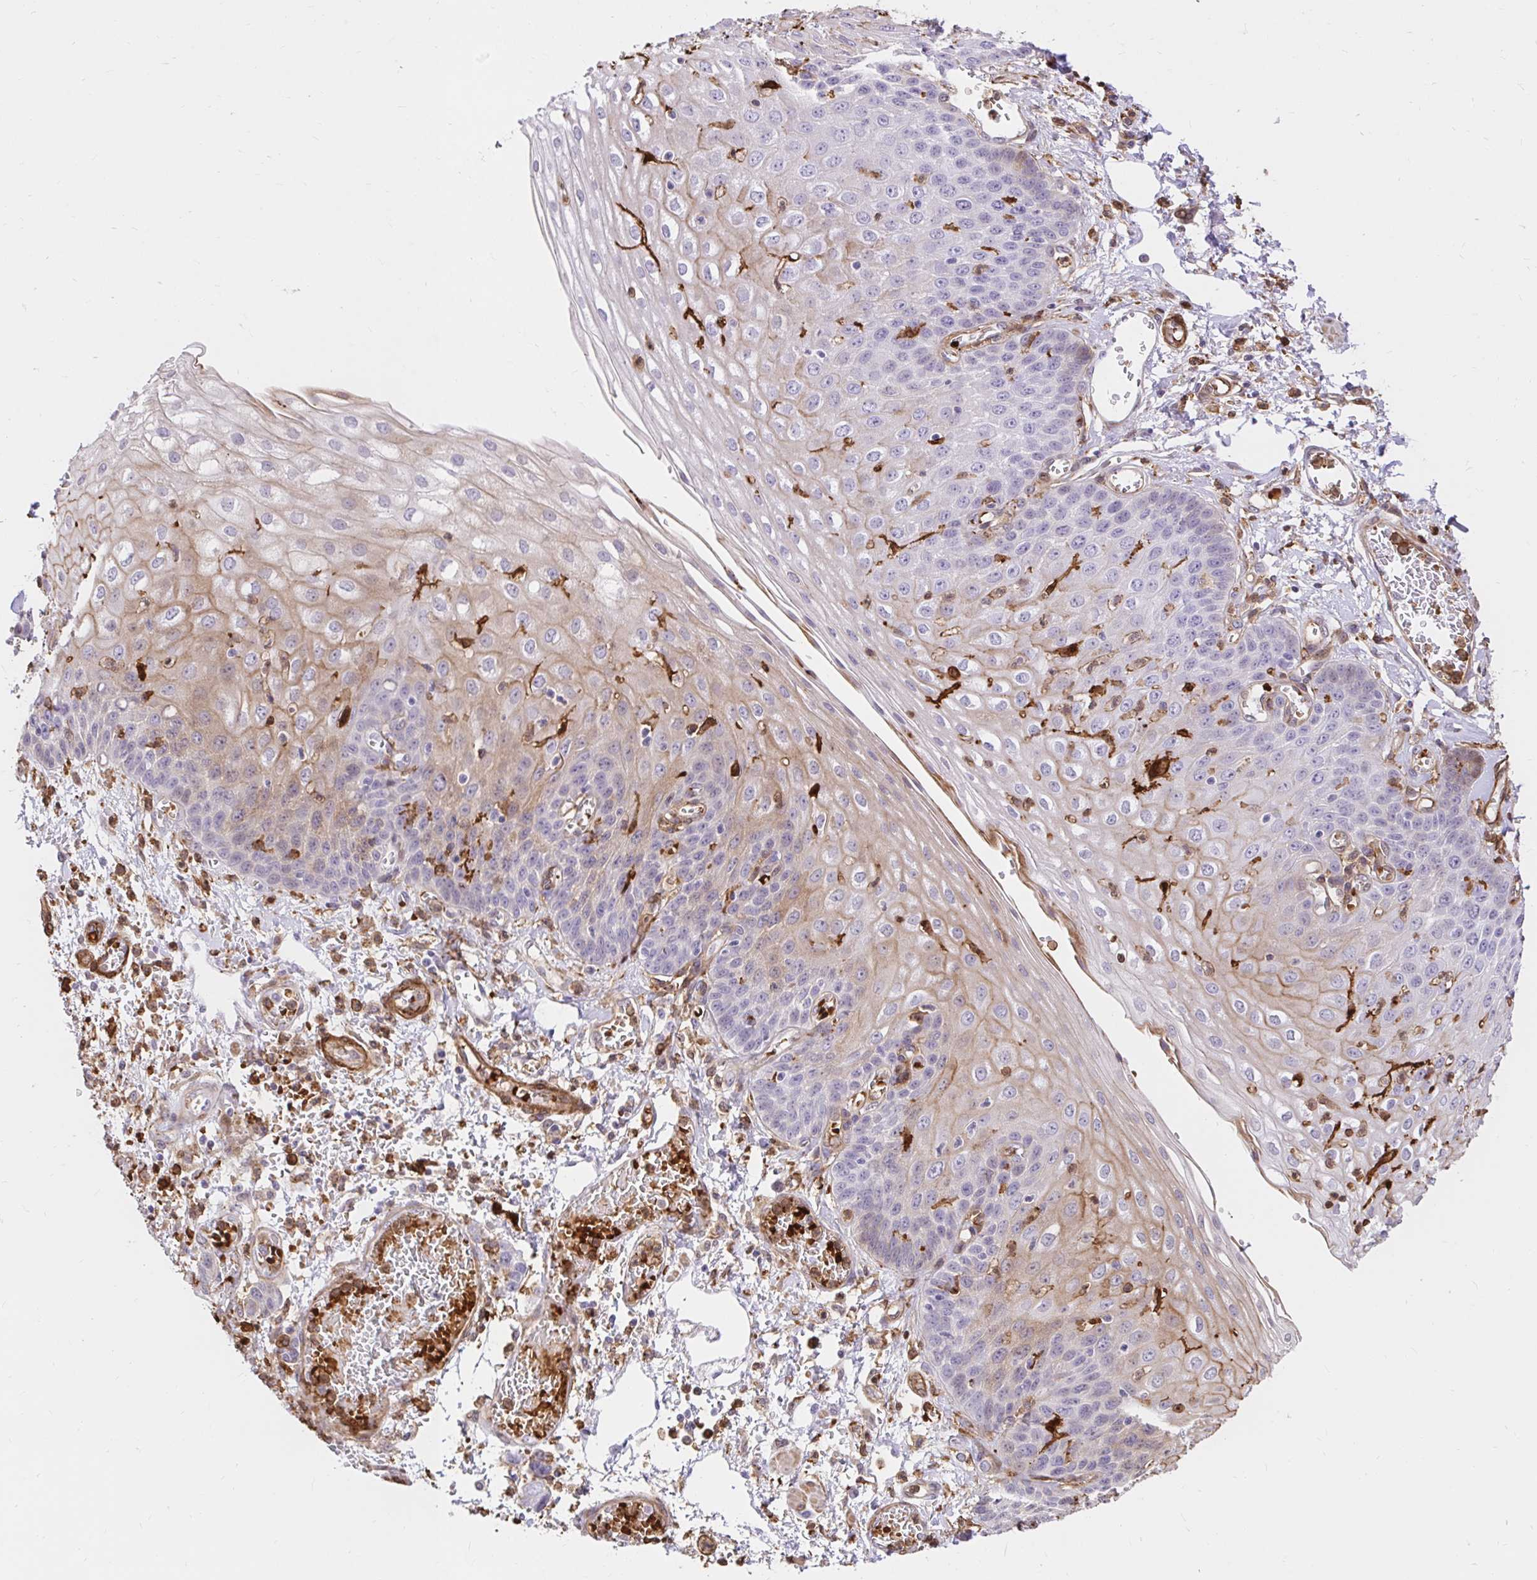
{"staining": {"intensity": "moderate", "quantity": "25%-75%", "location": "cytoplasmic/membranous"}, "tissue": "esophagus", "cell_type": "Squamous epithelial cells", "image_type": "normal", "snomed": [{"axis": "morphology", "description": "Normal tissue, NOS"}, {"axis": "morphology", "description": "Adenocarcinoma, NOS"}, {"axis": "topography", "description": "Esophagus"}], "caption": "About 25%-75% of squamous epithelial cells in benign human esophagus reveal moderate cytoplasmic/membranous protein positivity as visualized by brown immunohistochemical staining.", "gene": "GSN", "patient": {"sex": "male", "age": 81}}